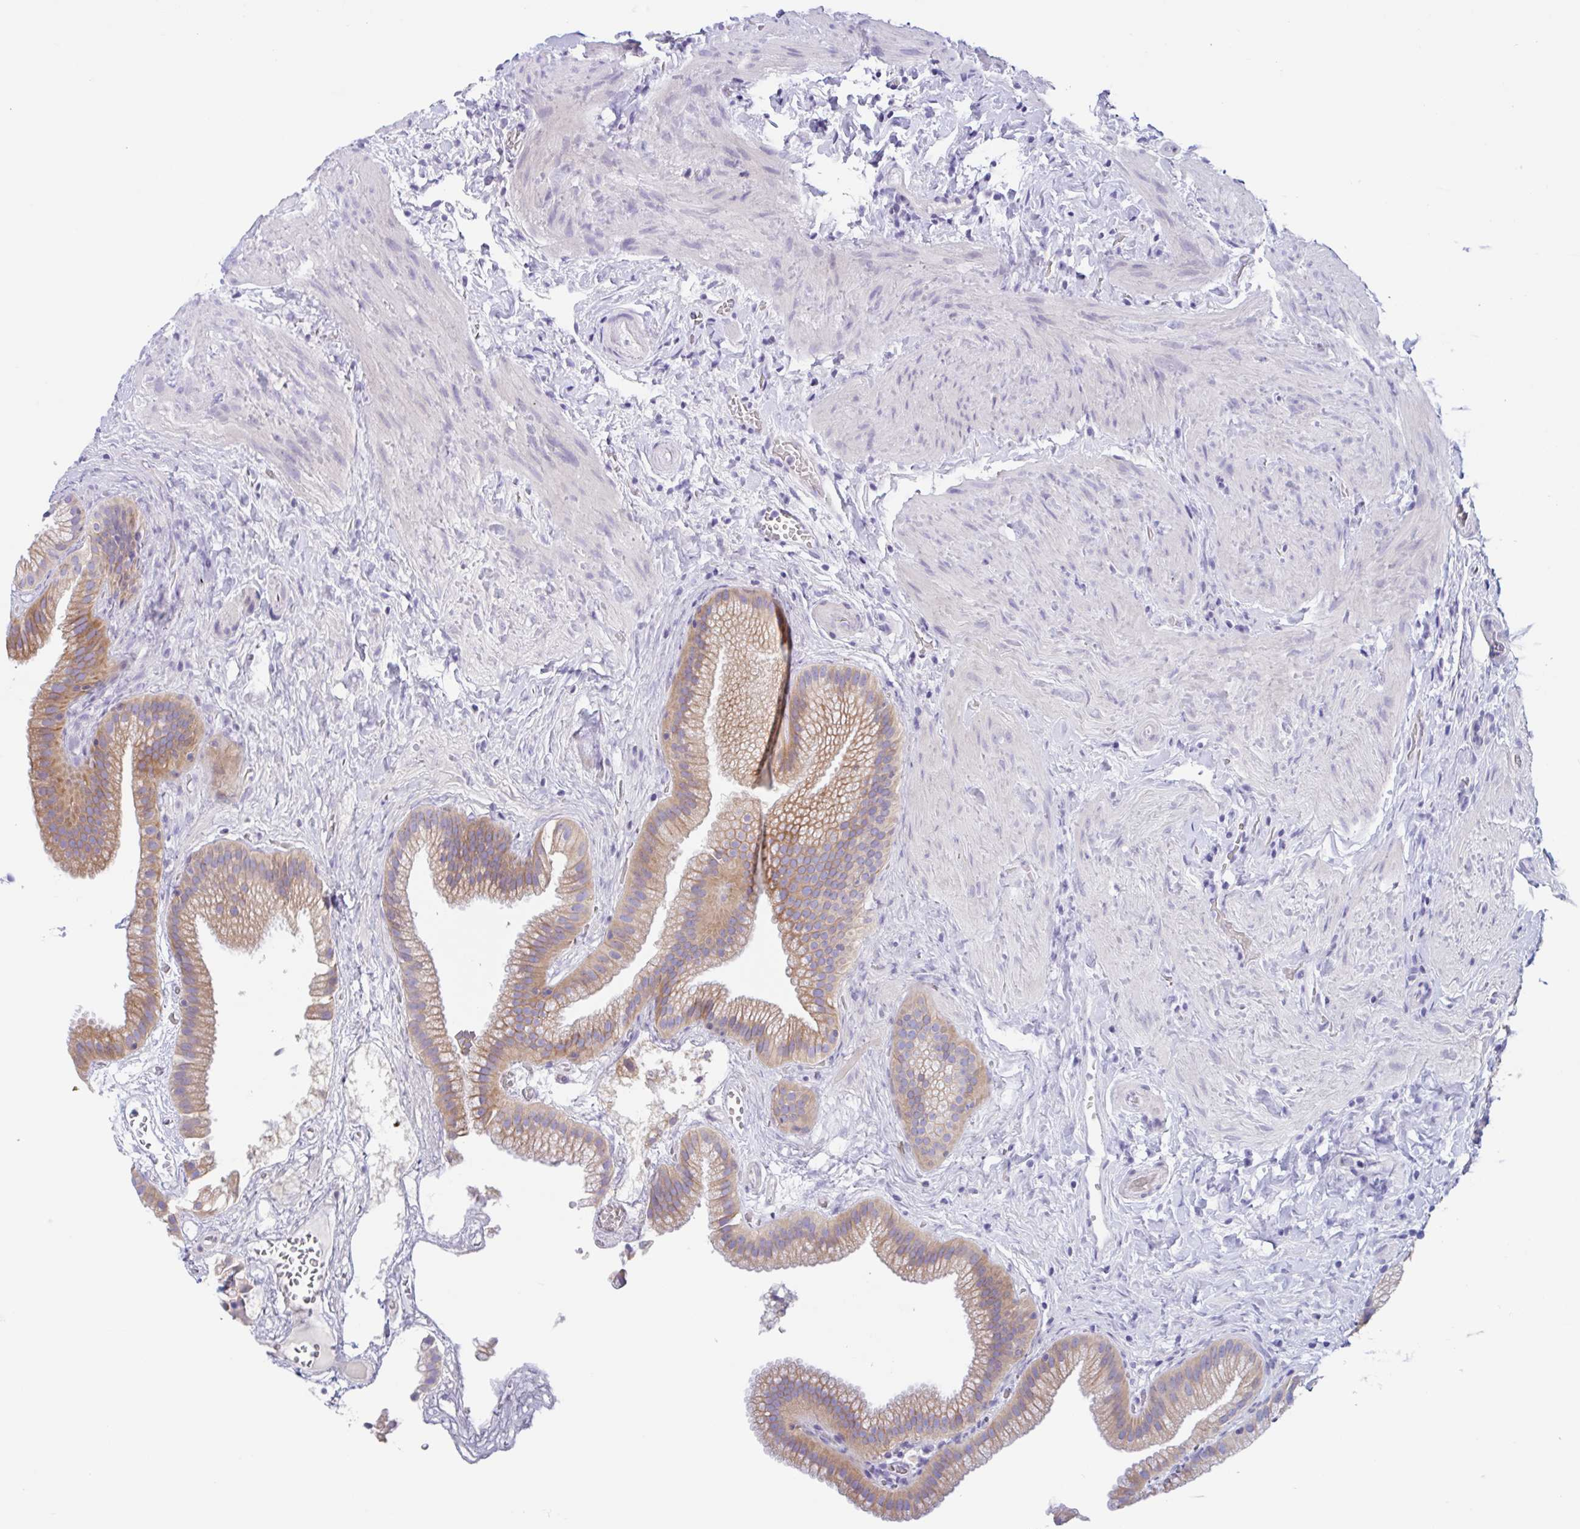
{"staining": {"intensity": "moderate", "quantity": ">75%", "location": "cytoplasmic/membranous"}, "tissue": "gallbladder", "cell_type": "Glandular cells", "image_type": "normal", "snomed": [{"axis": "morphology", "description": "Normal tissue, NOS"}, {"axis": "topography", "description": "Gallbladder"}], "caption": "An immunohistochemistry (IHC) micrograph of normal tissue is shown. Protein staining in brown shows moderate cytoplasmic/membranous positivity in gallbladder within glandular cells.", "gene": "OR6N2", "patient": {"sex": "female", "age": 63}}